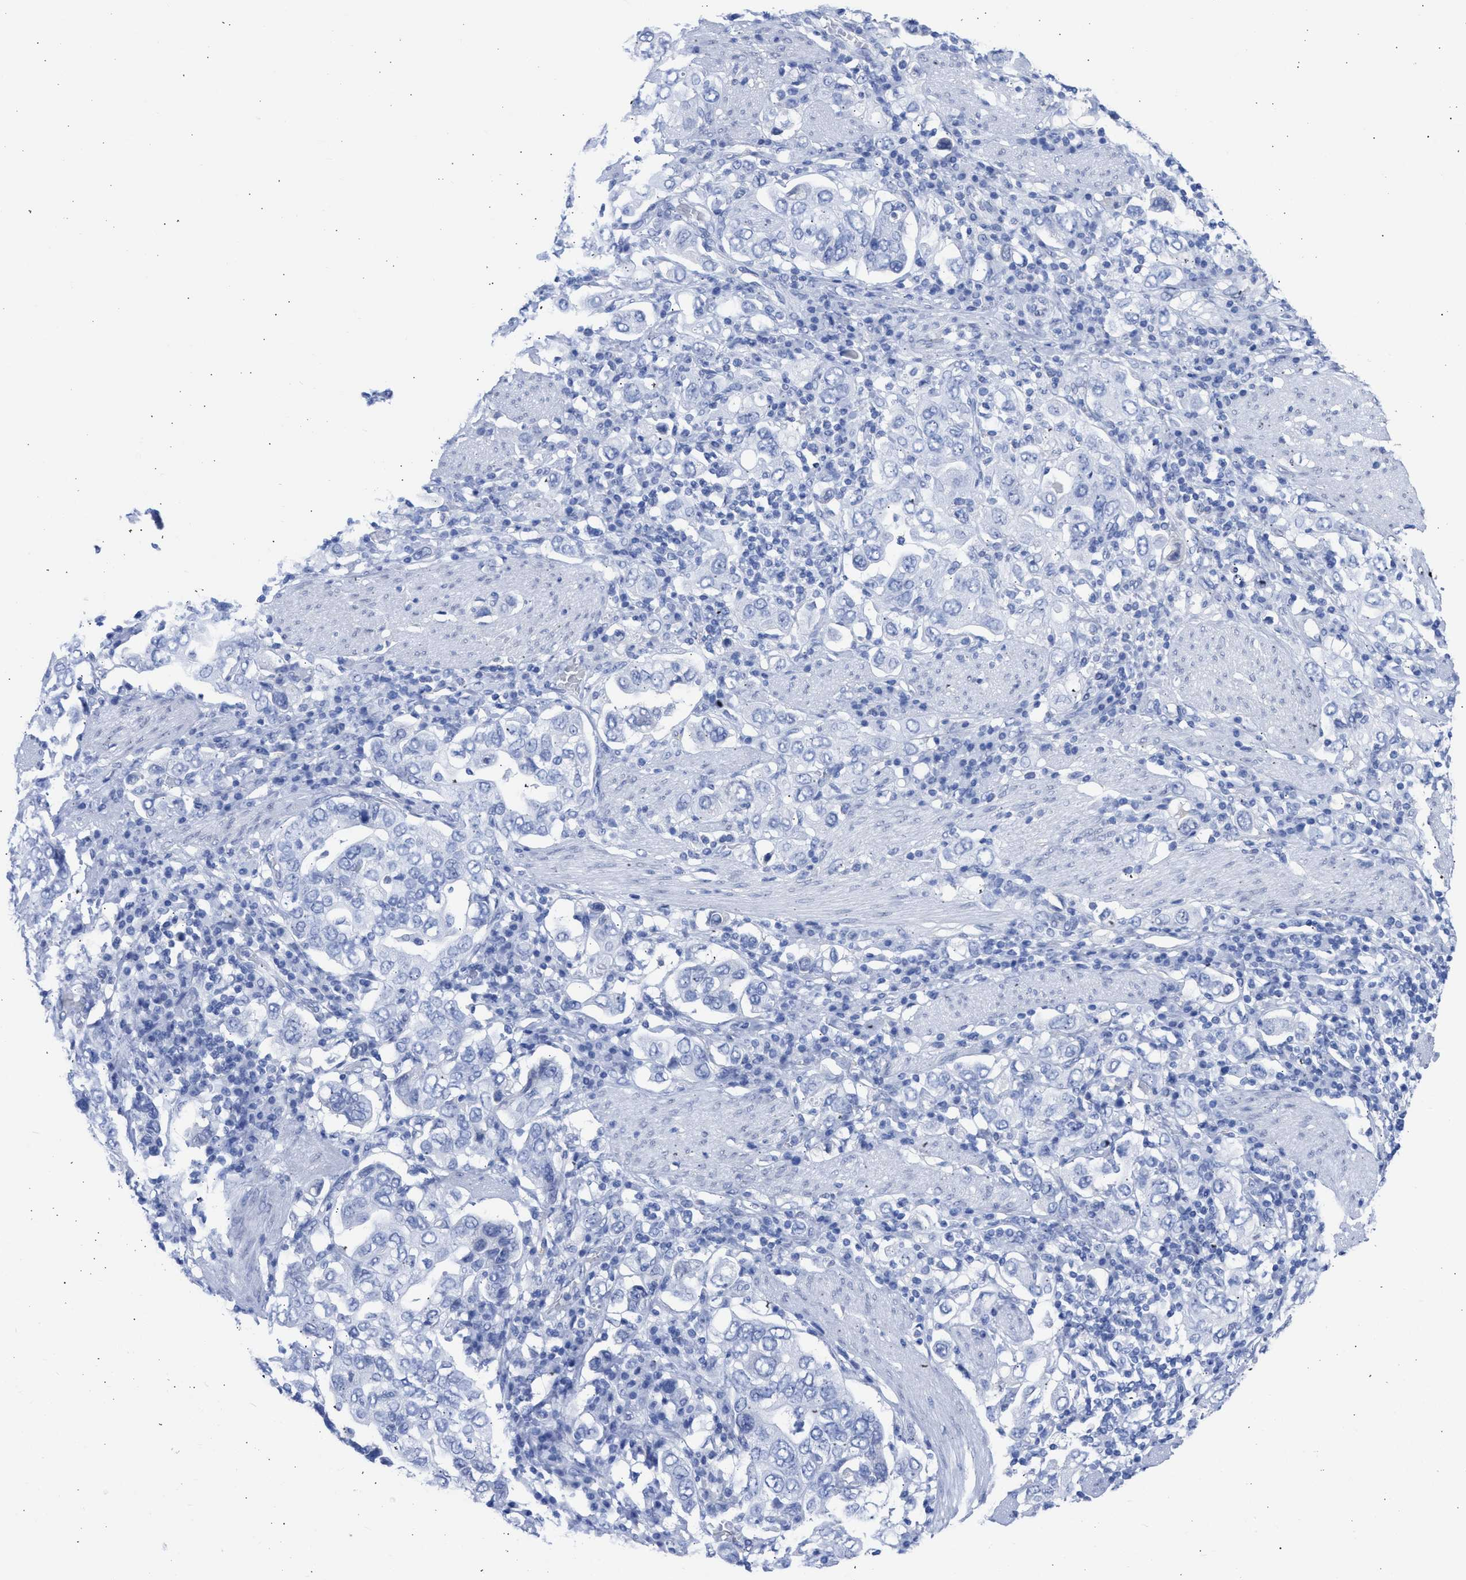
{"staining": {"intensity": "negative", "quantity": "none", "location": "none"}, "tissue": "stomach cancer", "cell_type": "Tumor cells", "image_type": "cancer", "snomed": [{"axis": "morphology", "description": "Adenocarcinoma, NOS"}, {"axis": "topography", "description": "Stomach, upper"}], "caption": "Immunohistochemical staining of adenocarcinoma (stomach) displays no significant positivity in tumor cells.", "gene": "RSPH1", "patient": {"sex": "male", "age": 62}}